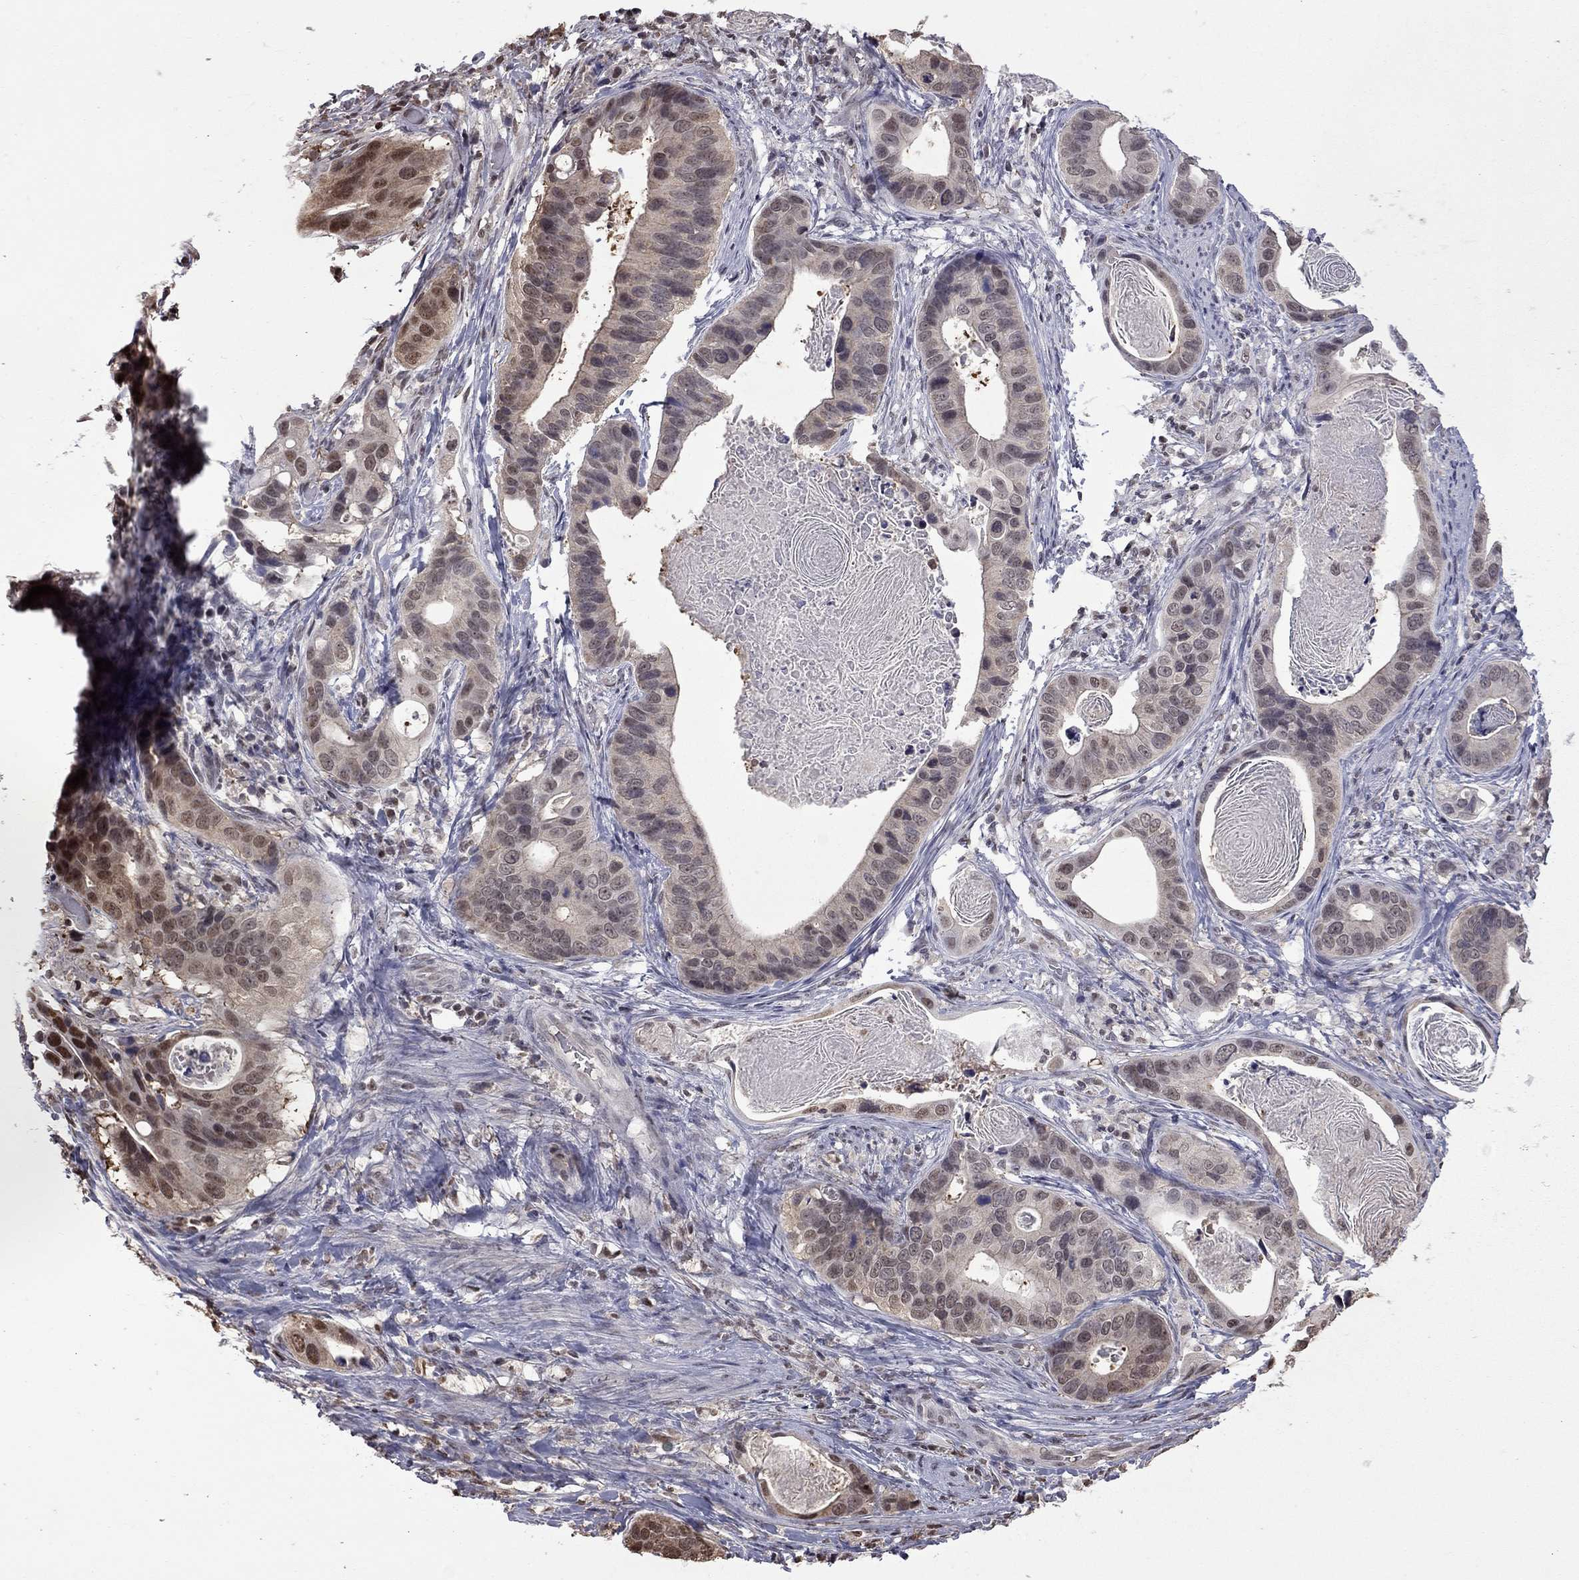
{"staining": {"intensity": "weak", "quantity": "<25%", "location": "cytoplasmic/membranous,nuclear"}, "tissue": "stomach cancer", "cell_type": "Tumor cells", "image_type": "cancer", "snomed": [{"axis": "morphology", "description": "Adenocarcinoma, NOS"}, {"axis": "topography", "description": "Stomach"}], "caption": "Micrograph shows no protein expression in tumor cells of adenocarcinoma (stomach) tissue.", "gene": "RFWD3", "patient": {"sex": "male", "age": 84}}